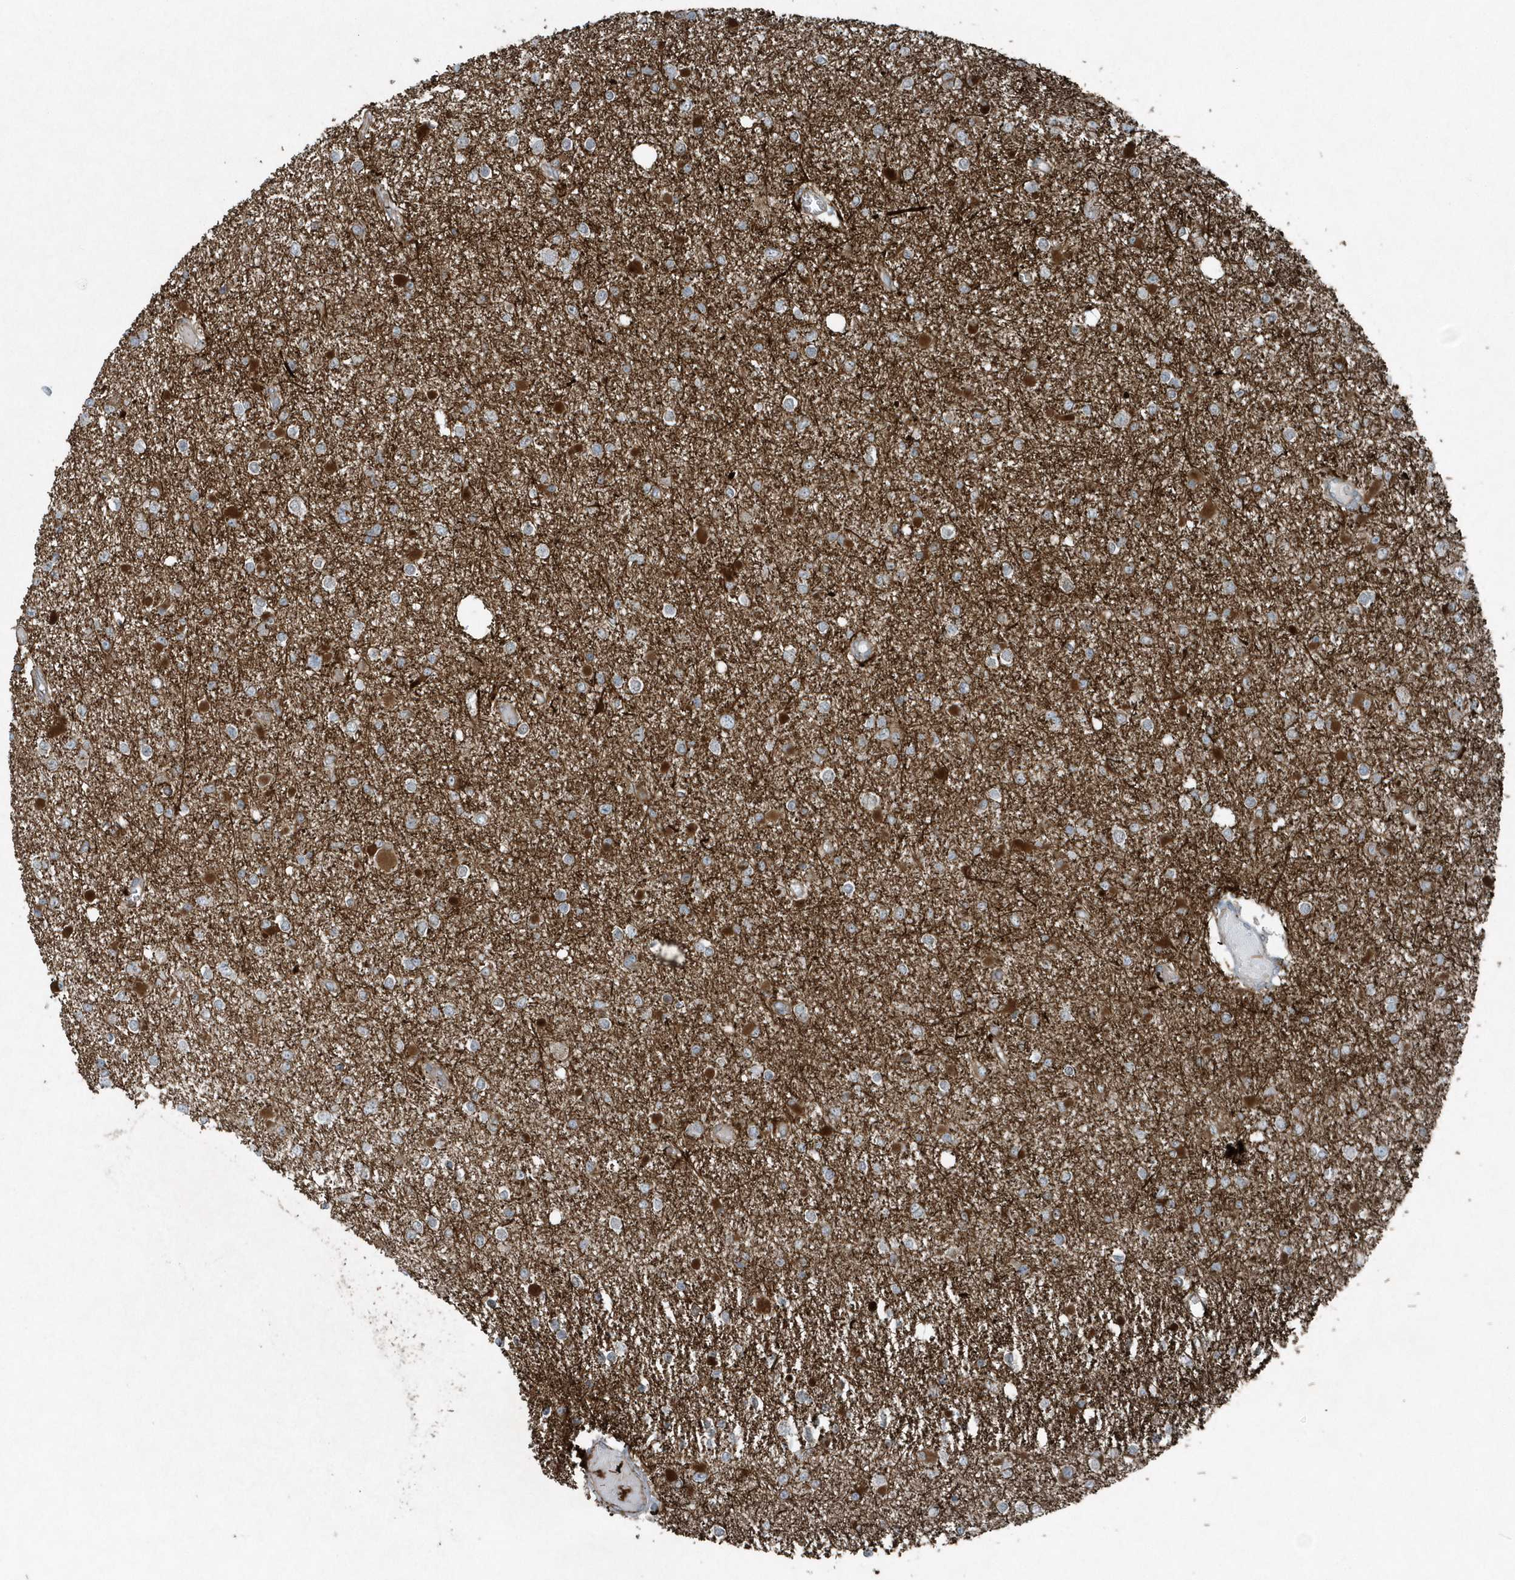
{"staining": {"intensity": "negative", "quantity": "none", "location": "none"}, "tissue": "glioma", "cell_type": "Tumor cells", "image_type": "cancer", "snomed": [{"axis": "morphology", "description": "Glioma, malignant, Low grade"}, {"axis": "topography", "description": "Brain"}], "caption": "Tumor cells are negative for brown protein staining in malignant glioma (low-grade). (Brightfield microscopy of DAB IHC at high magnification).", "gene": "GCC2", "patient": {"sex": "female", "age": 22}}